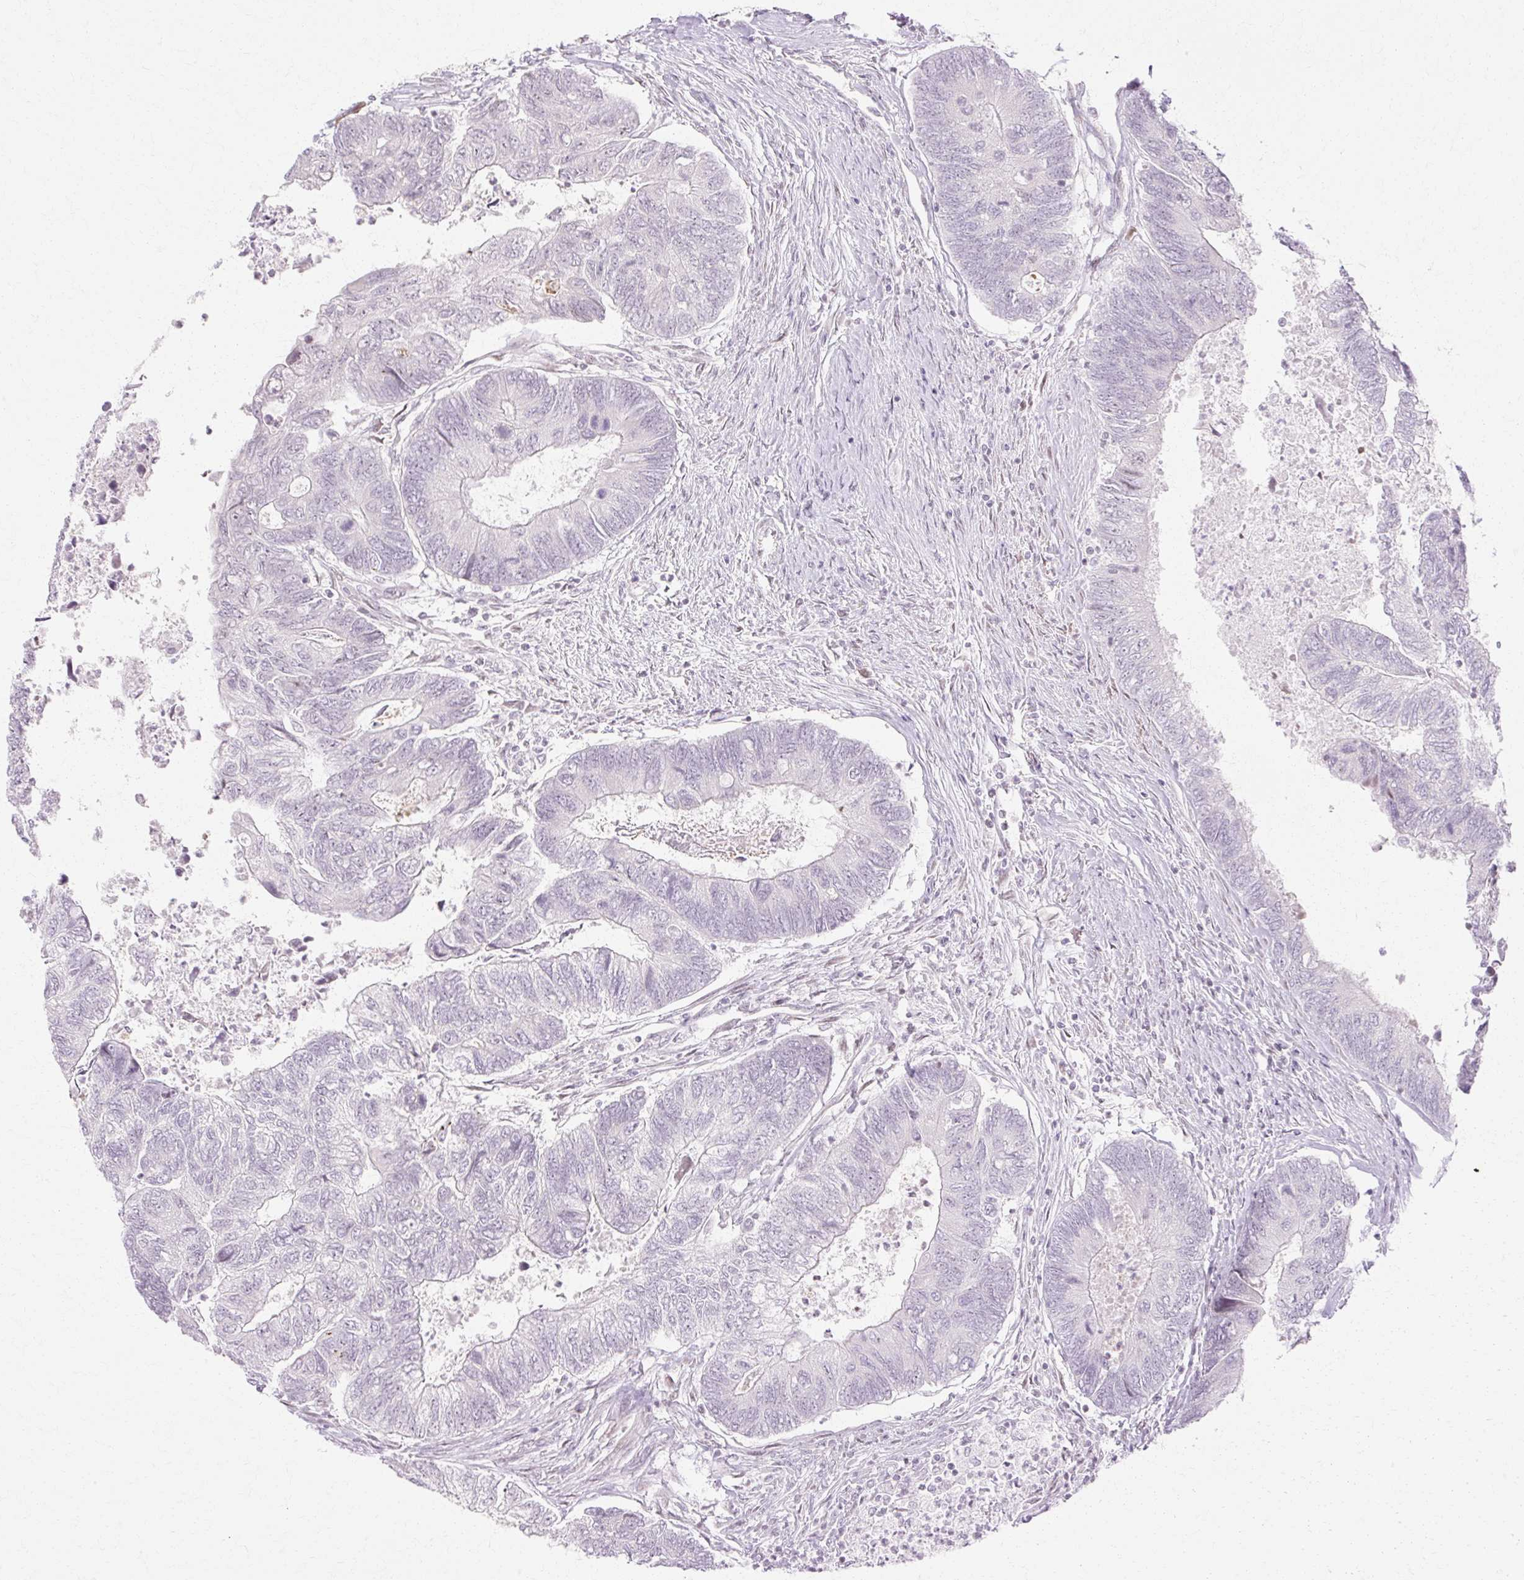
{"staining": {"intensity": "negative", "quantity": "none", "location": "none"}, "tissue": "colorectal cancer", "cell_type": "Tumor cells", "image_type": "cancer", "snomed": [{"axis": "morphology", "description": "Adenocarcinoma, NOS"}, {"axis": "topography", "description": "Colon"}], "caption": "Immunohistochemistry (IHC) histopathology image of colorectal cancer (adenocarcinoma) stained for a protein (brown), which reveals no expression in tumor cells.", "gene": "C3orf49", "patient": {"sex": "female", "age": 67}}